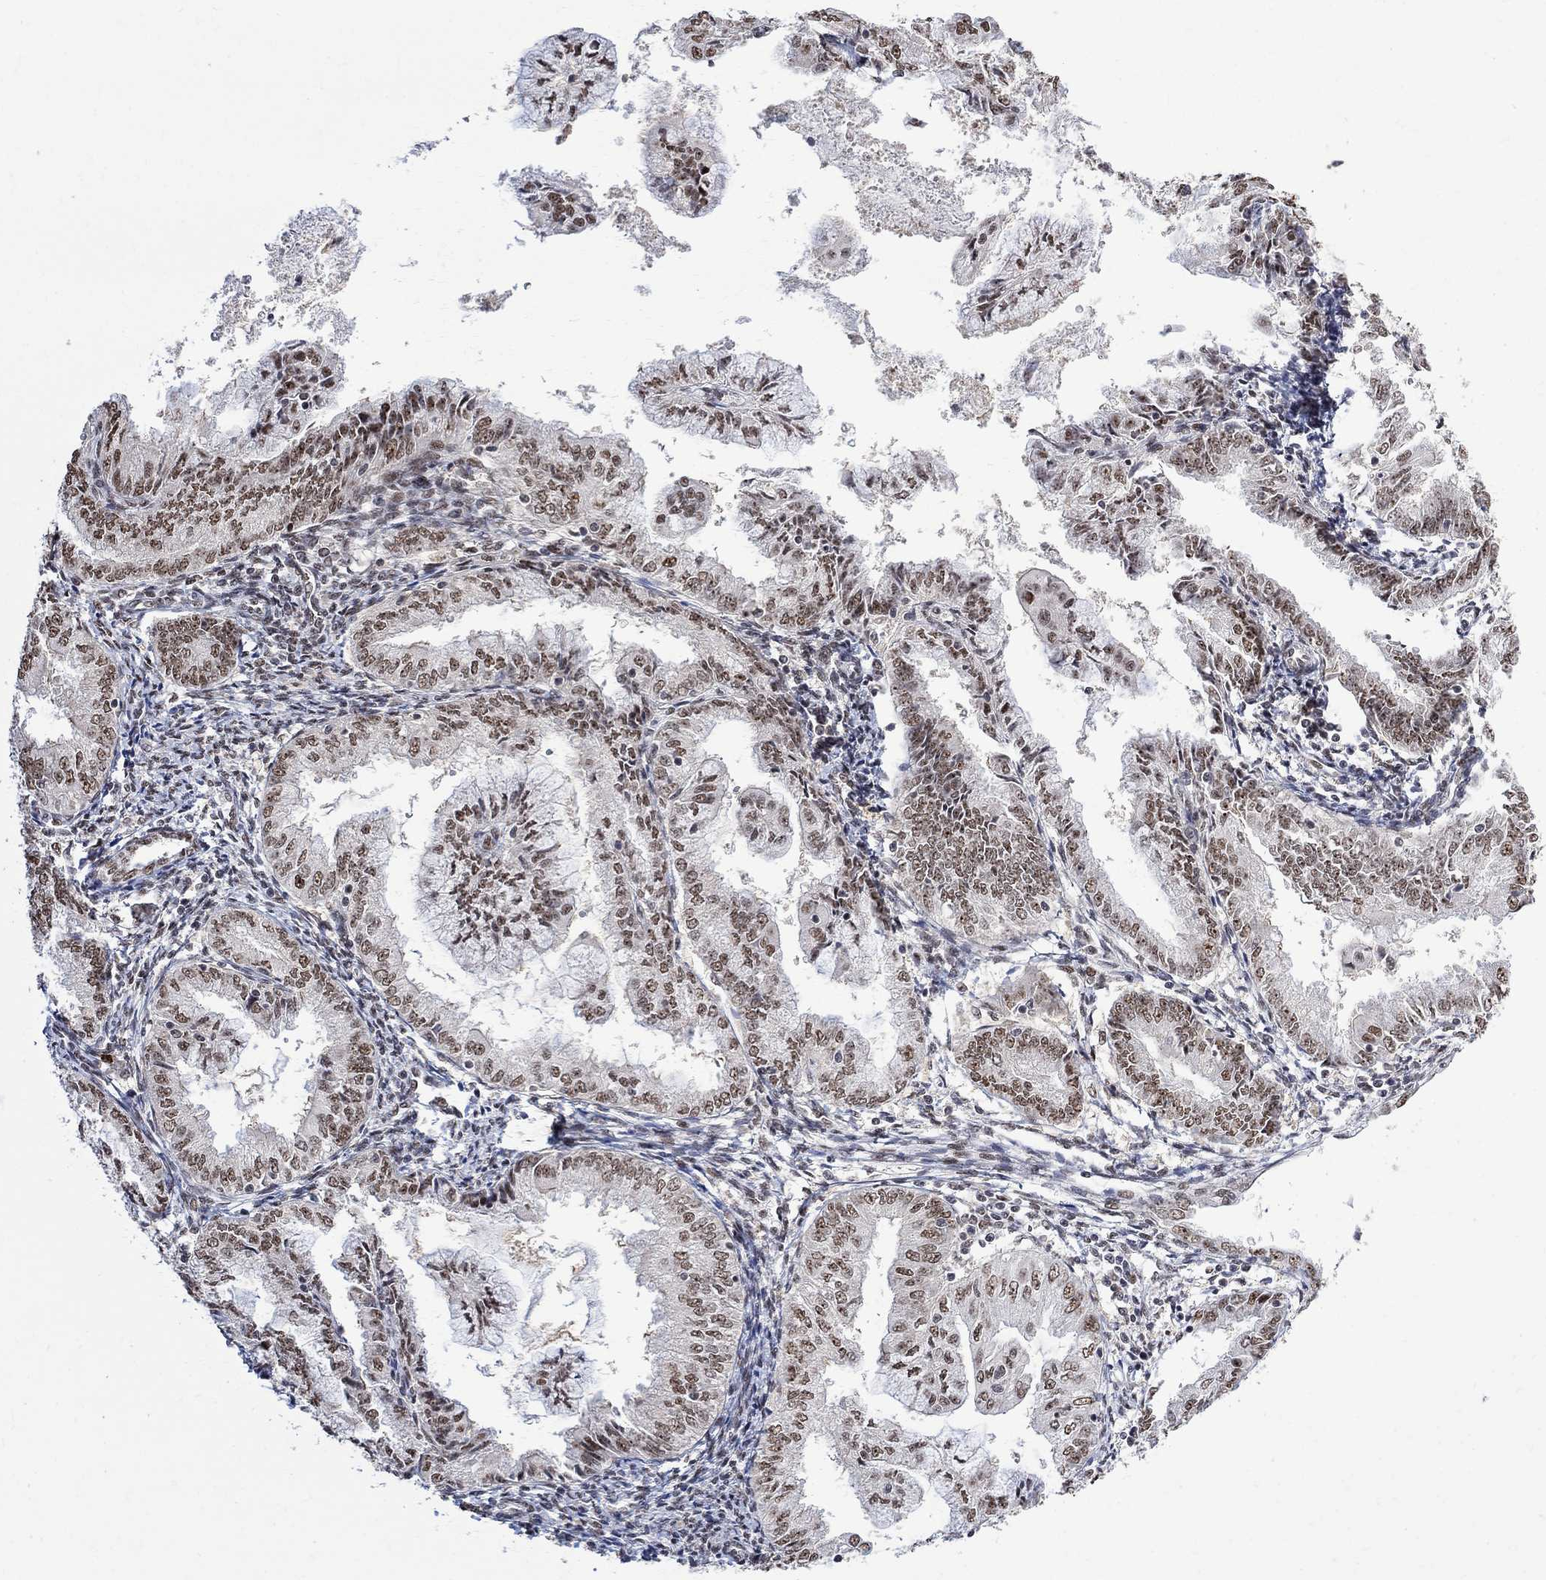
{"staining": {"intensity": "weak", "quantity": ">75%", "location": "nuclear"}, "tissue": "endometrial cancer", "cell_type": "Tumor cells", "image_type": "cancer", "snomed": [{"axis": "morphology", "description": "Adenocarcinoma, NOS"}, {"axis": "topography", "description": "Endometrium"}], "caption": "An immunohistochemistry image of tumor tissue is shown. Protein staining in brown labels weak nuclear positivity in endometrial cancer within tumor cells. (IHC, brightfield microscopy, high magnification).", "gene": "E4F1", "patient": {"sex": "female", "age": 56}}